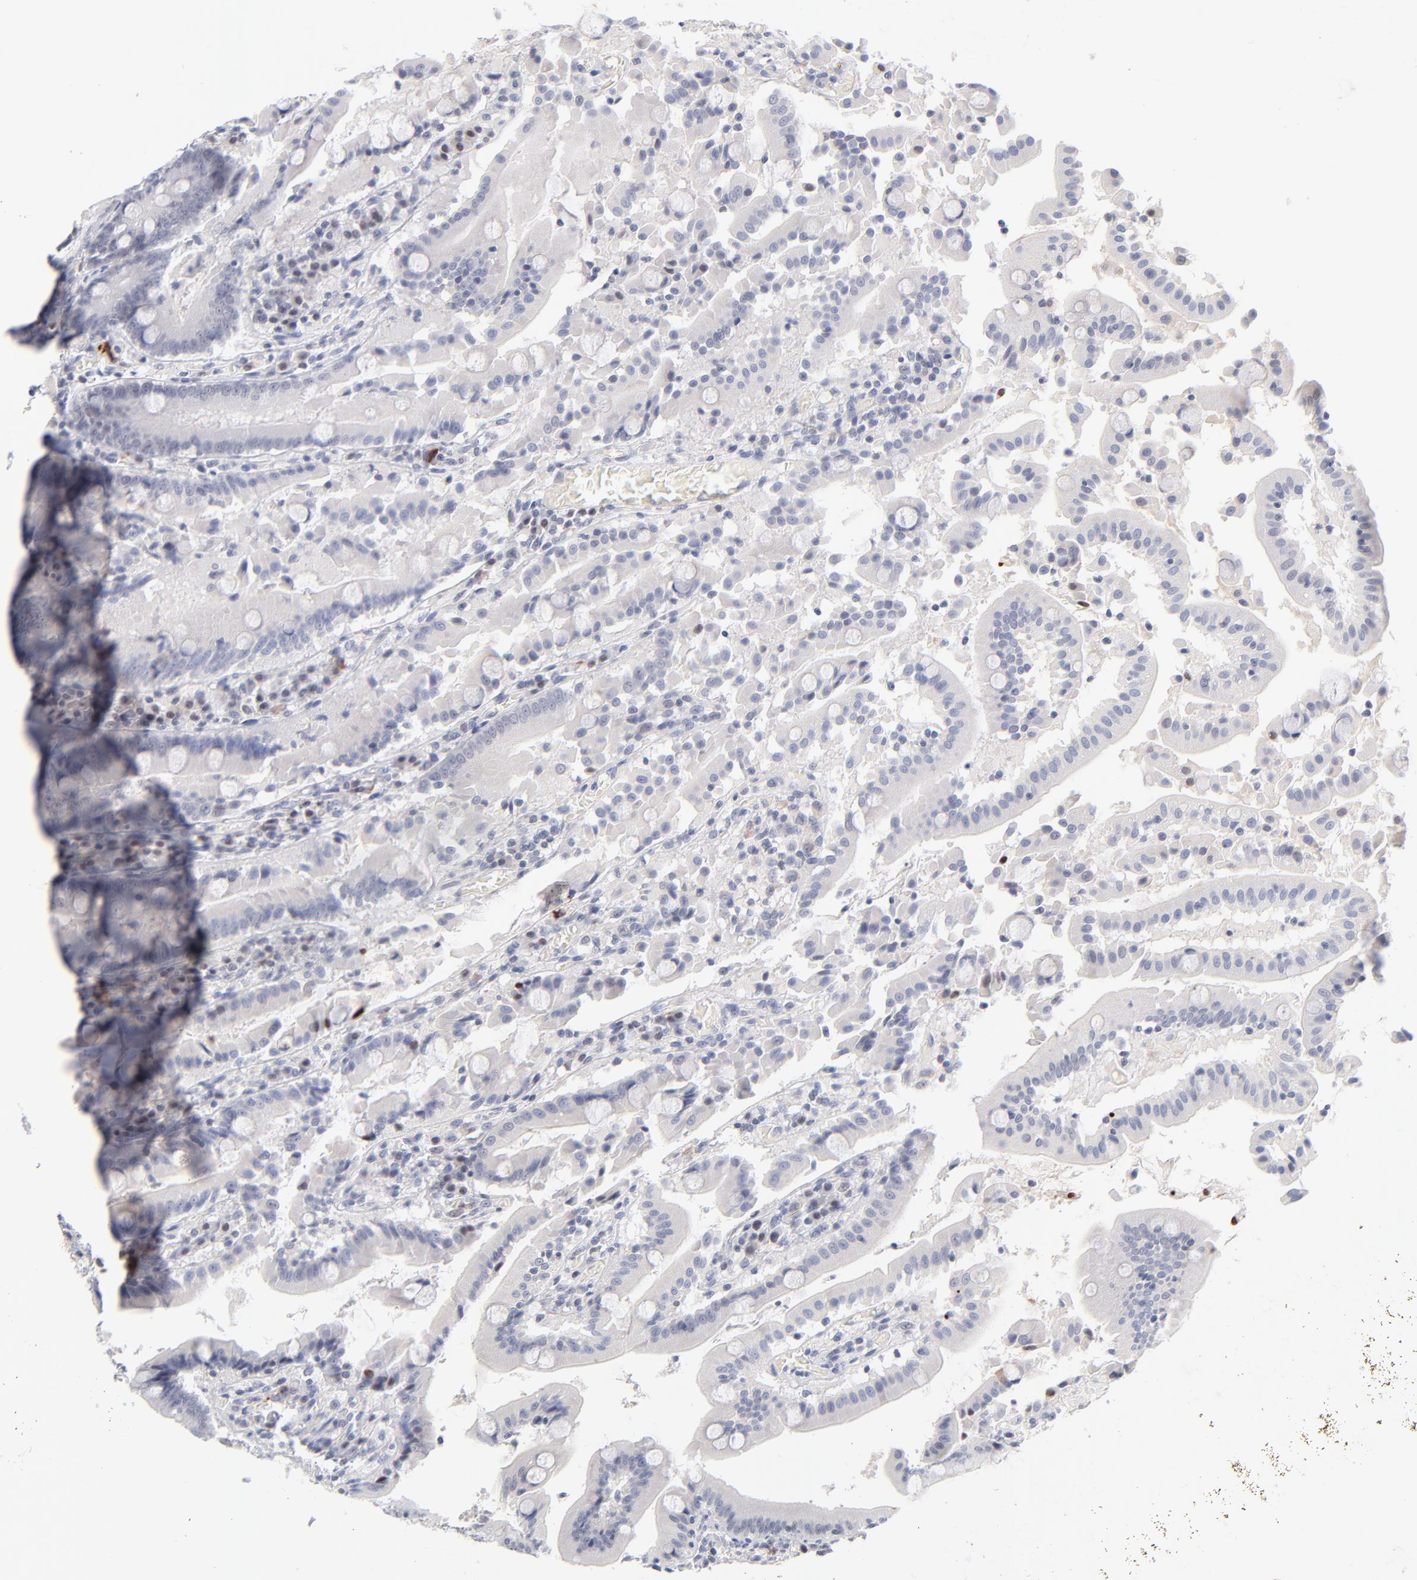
{"staining": {"intensity": "moderate", "quantity": "<25%", "location": "cytoplasmic/membranous"}, "tissue": "stomach", "cell_type": "Glandular cells", "image_type": "normal", "snomed": [{"axis": "morphology", "description": "Normal tissue, NOS"}, {"axis": "topography", "description": "Stomach, lower"}], "caption": "Normal stomach was stained to show a protein in brown. There is low levels of moderate cytoplasmic/membranous expression in about <25% of glandular cells. The protein of interest is stained brown, and the nuclei are stained in blue (DAB (3,3'-diaminobenzidine) IHC with brightfield microscopy, high magnification).", "gene": "PARP1", "patient": {"sex": "male", "age": 56}}